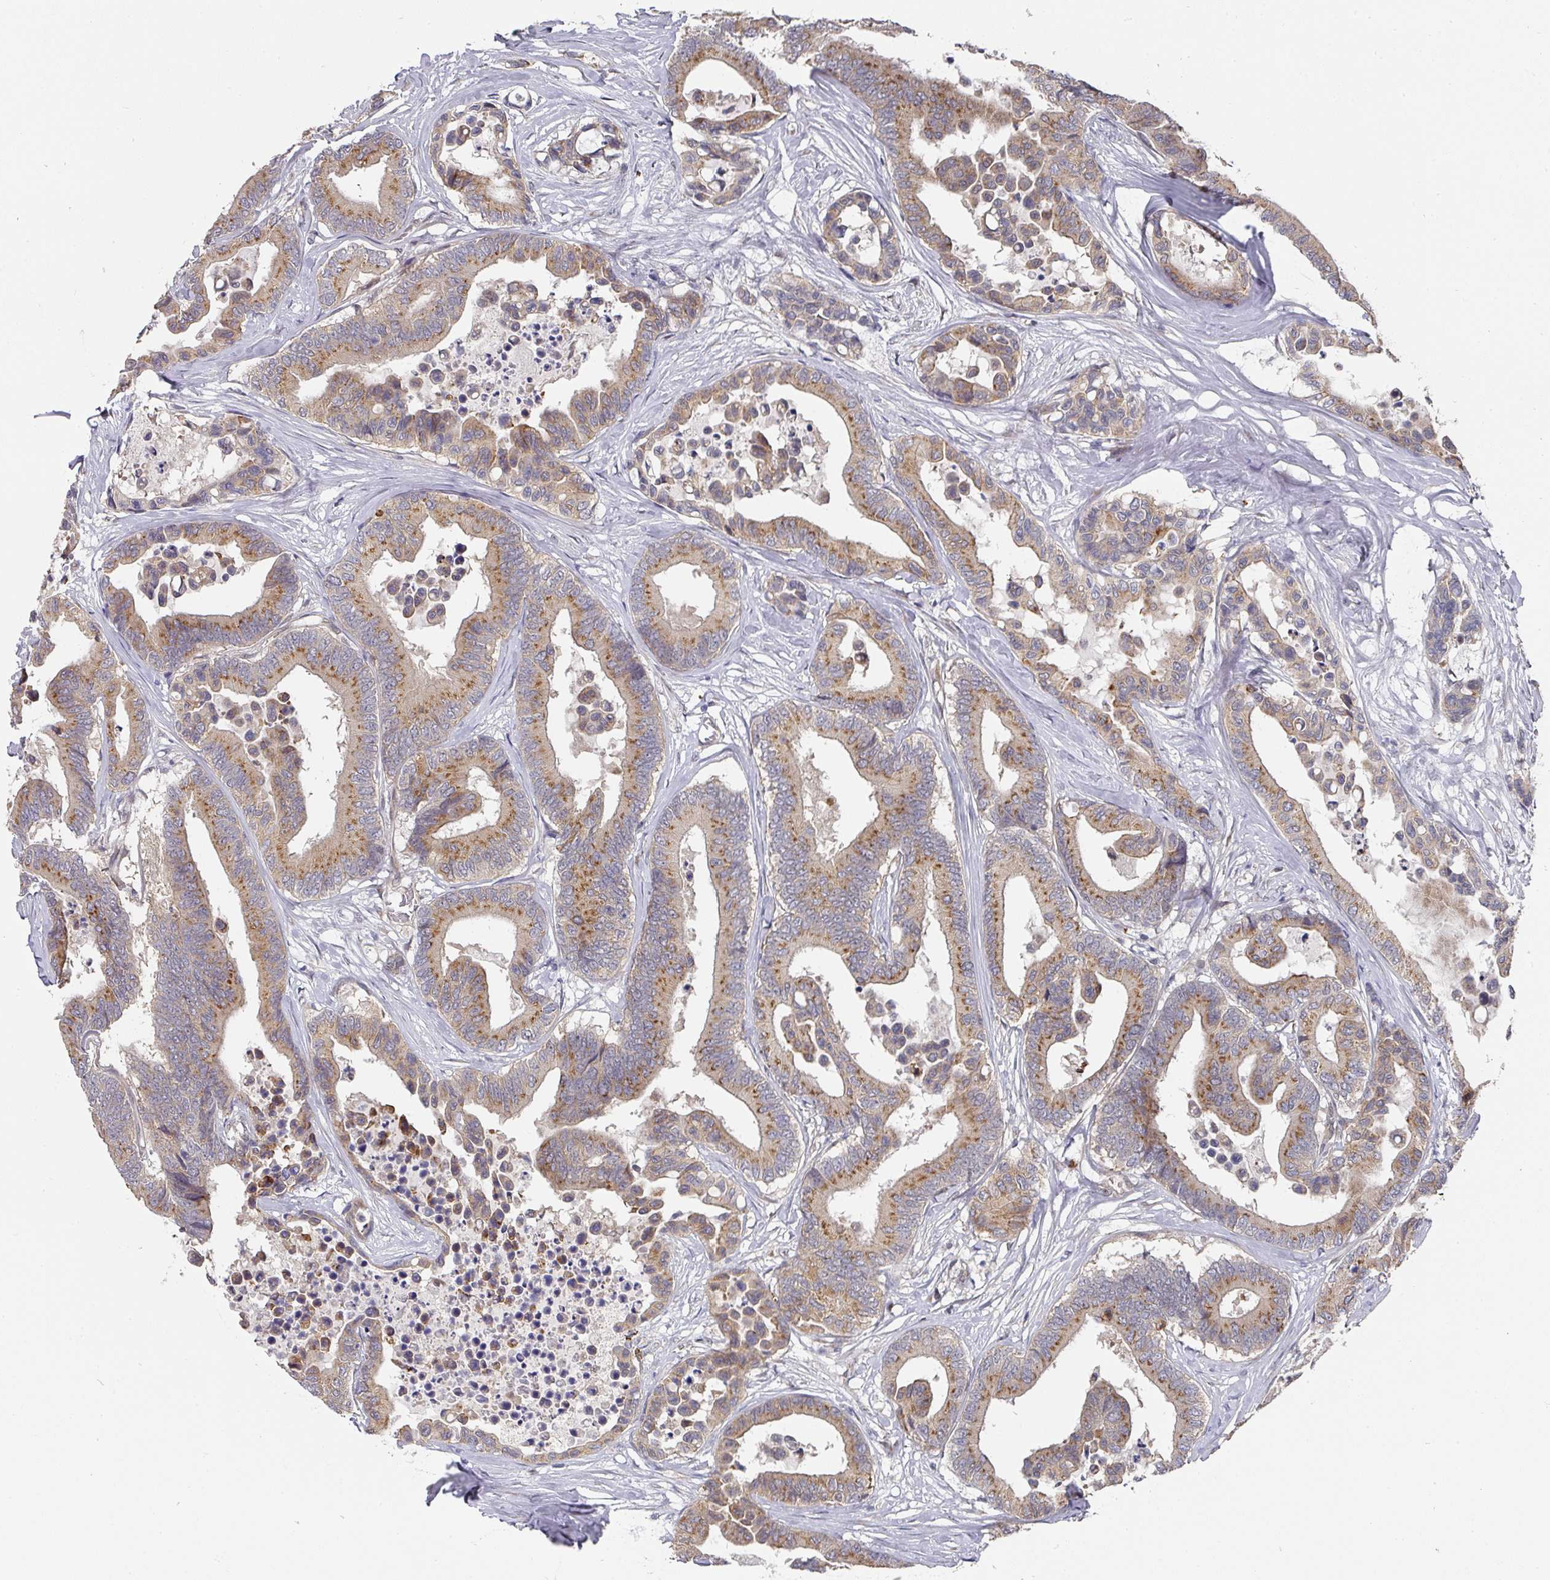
{"staining": {"intensity": "moderate", "quantity": ">75%", "location": "cytoplasmic/membranous"}, "tissue": "colorectal cancer", "cell_type": "Tumor cells", "image_type": "cancer", "snomed": [{"axis": "morphology", "description": "Normal tissue, NOS"}, {"axis": "morphology", "description": "Adenocarcinoma, NOS"}, {"axis": "topography", "description": "Colon"}], "caption": "Human adenocarcinoma (colorectal) stained with a protein marker displays moderate staining in tumor cells.", "gene": "C18orf25", "patient": {"sex": "male", "age": 82}}